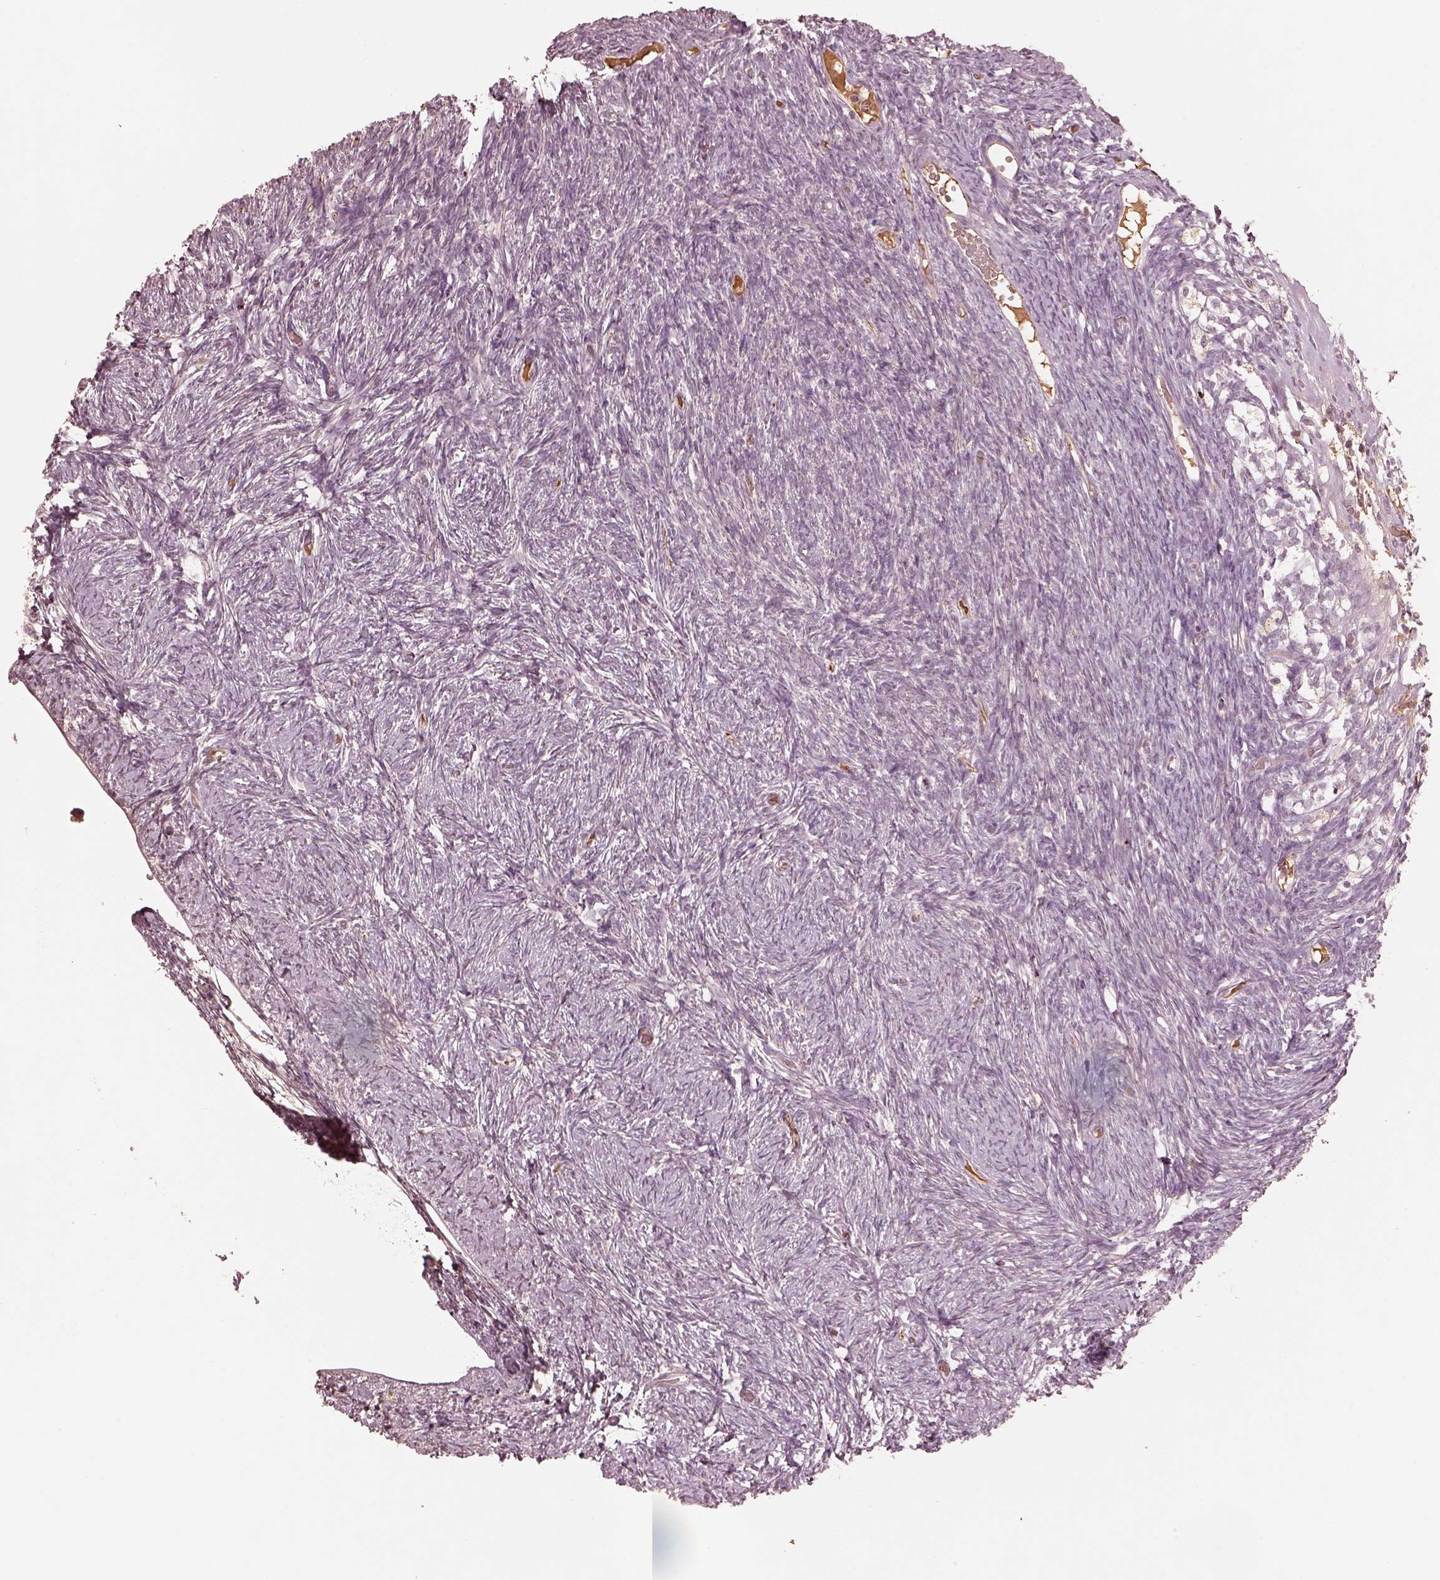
{"staining": {"intensity": "negative", "quantity": "none", "location": "none"}, "tissue": "ovary", "cell_type": "Follicle cells", "image_type": "normal", "snomed": [{"axis": "morphology", "description": "Normal tissue, NOS"}, {"axis": "topography", "description": "Ovary"}], "caption": "Follicle cells show no significant expression in benign ovary. (DAB (3,3'-diaminobenzidine) IHC, high magnification).", "gene": "CALR3", "patient": {"sex": "female", "age": 39}}